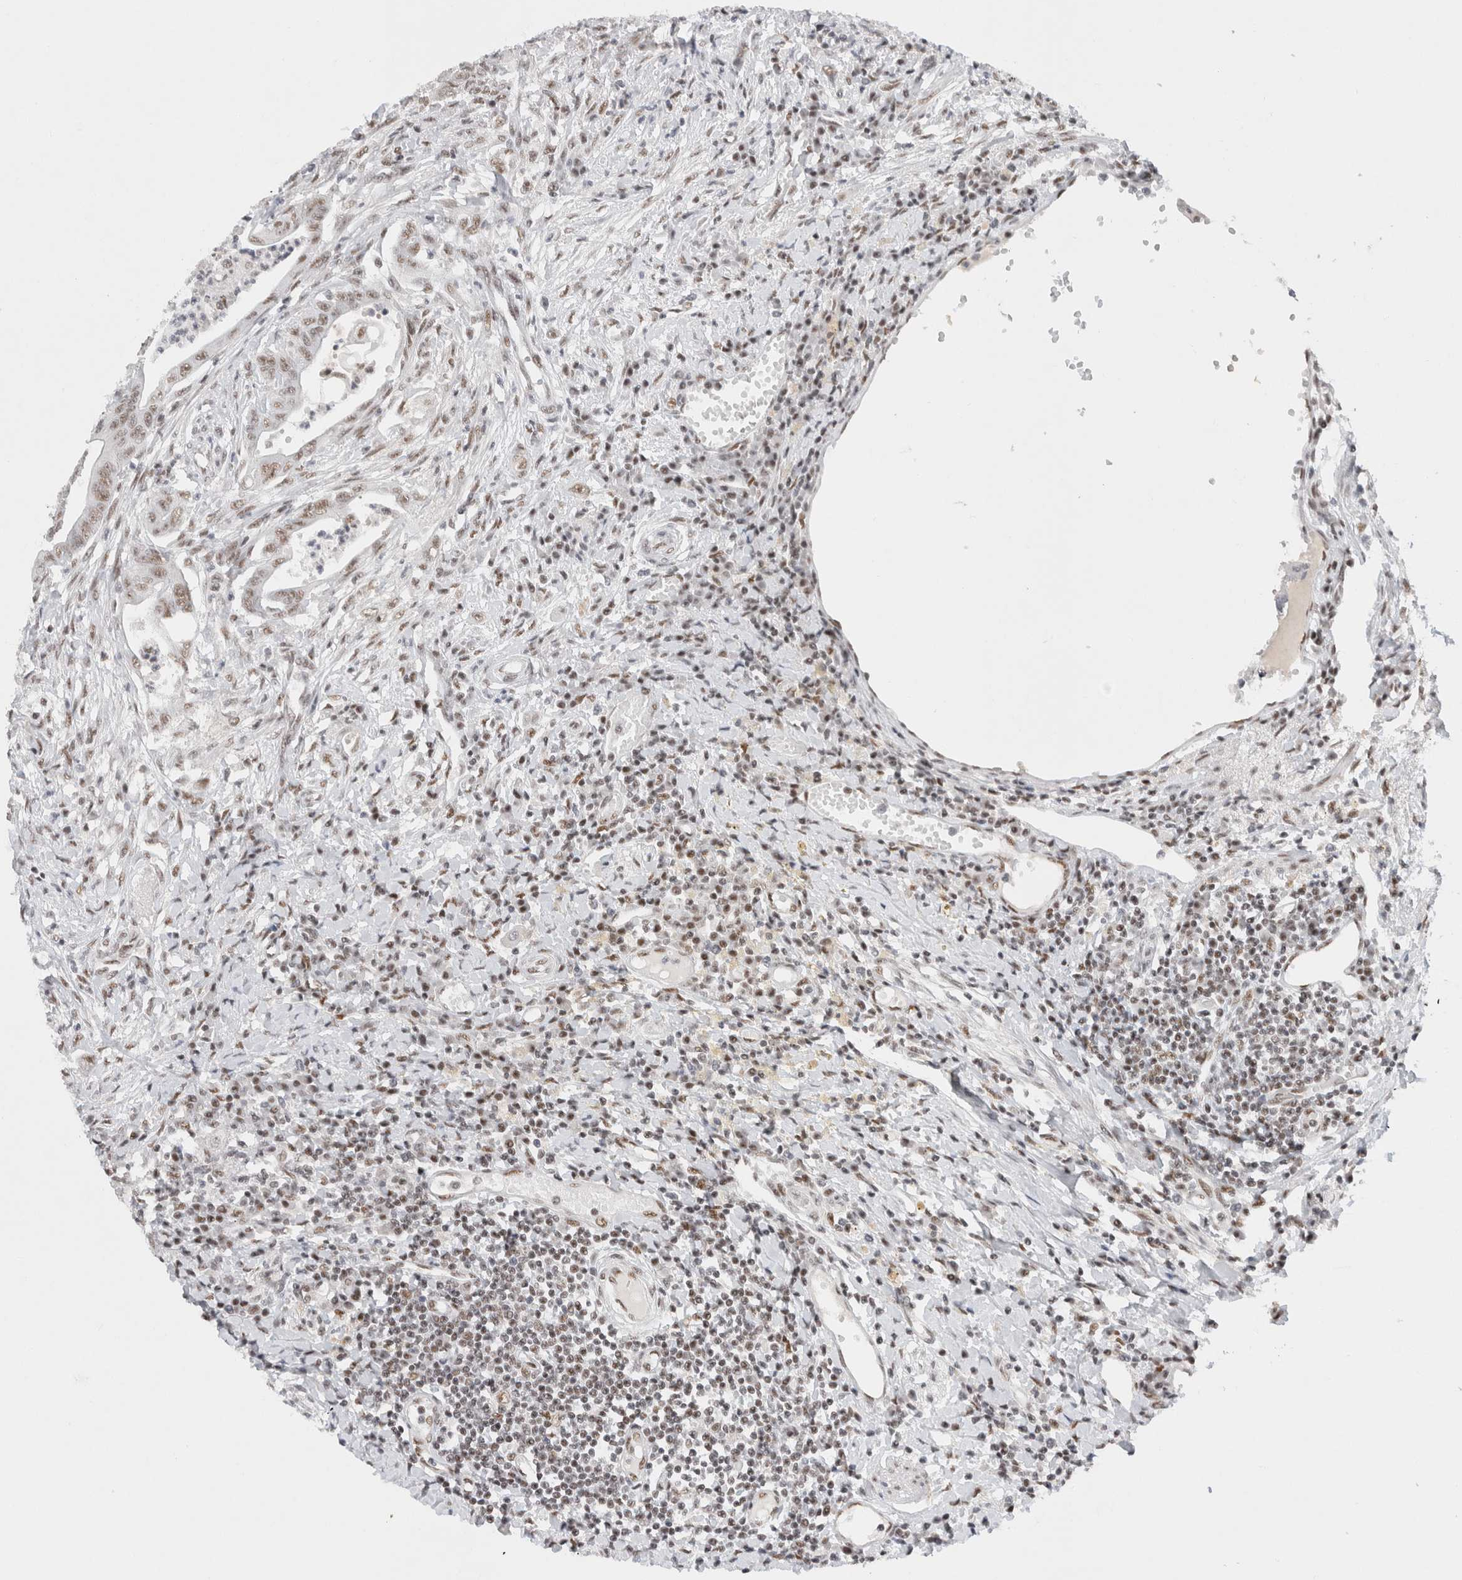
{"staining": {"intensity": "weak", "quantity": ">75%", "location": "nuclear"}, "tissue": "colorectal cancer", "cell_type": "Tumor cells", "image_type": "cancer", "snomed": [{"axis": "morphology", "description": "Adenoma, NOS"}, {"axis": "morphology", "description": "Adenocarcinoma, NOS"}, {"axis": "topography", "description": "Colon"}], "caption": "Human colorectal cancer stained for a protein (brown) displays weak nuclear positive expression in about >75% of tumor cells.", "gene": "COPS7A", "patient": {"sex": "male", "age": 79}}